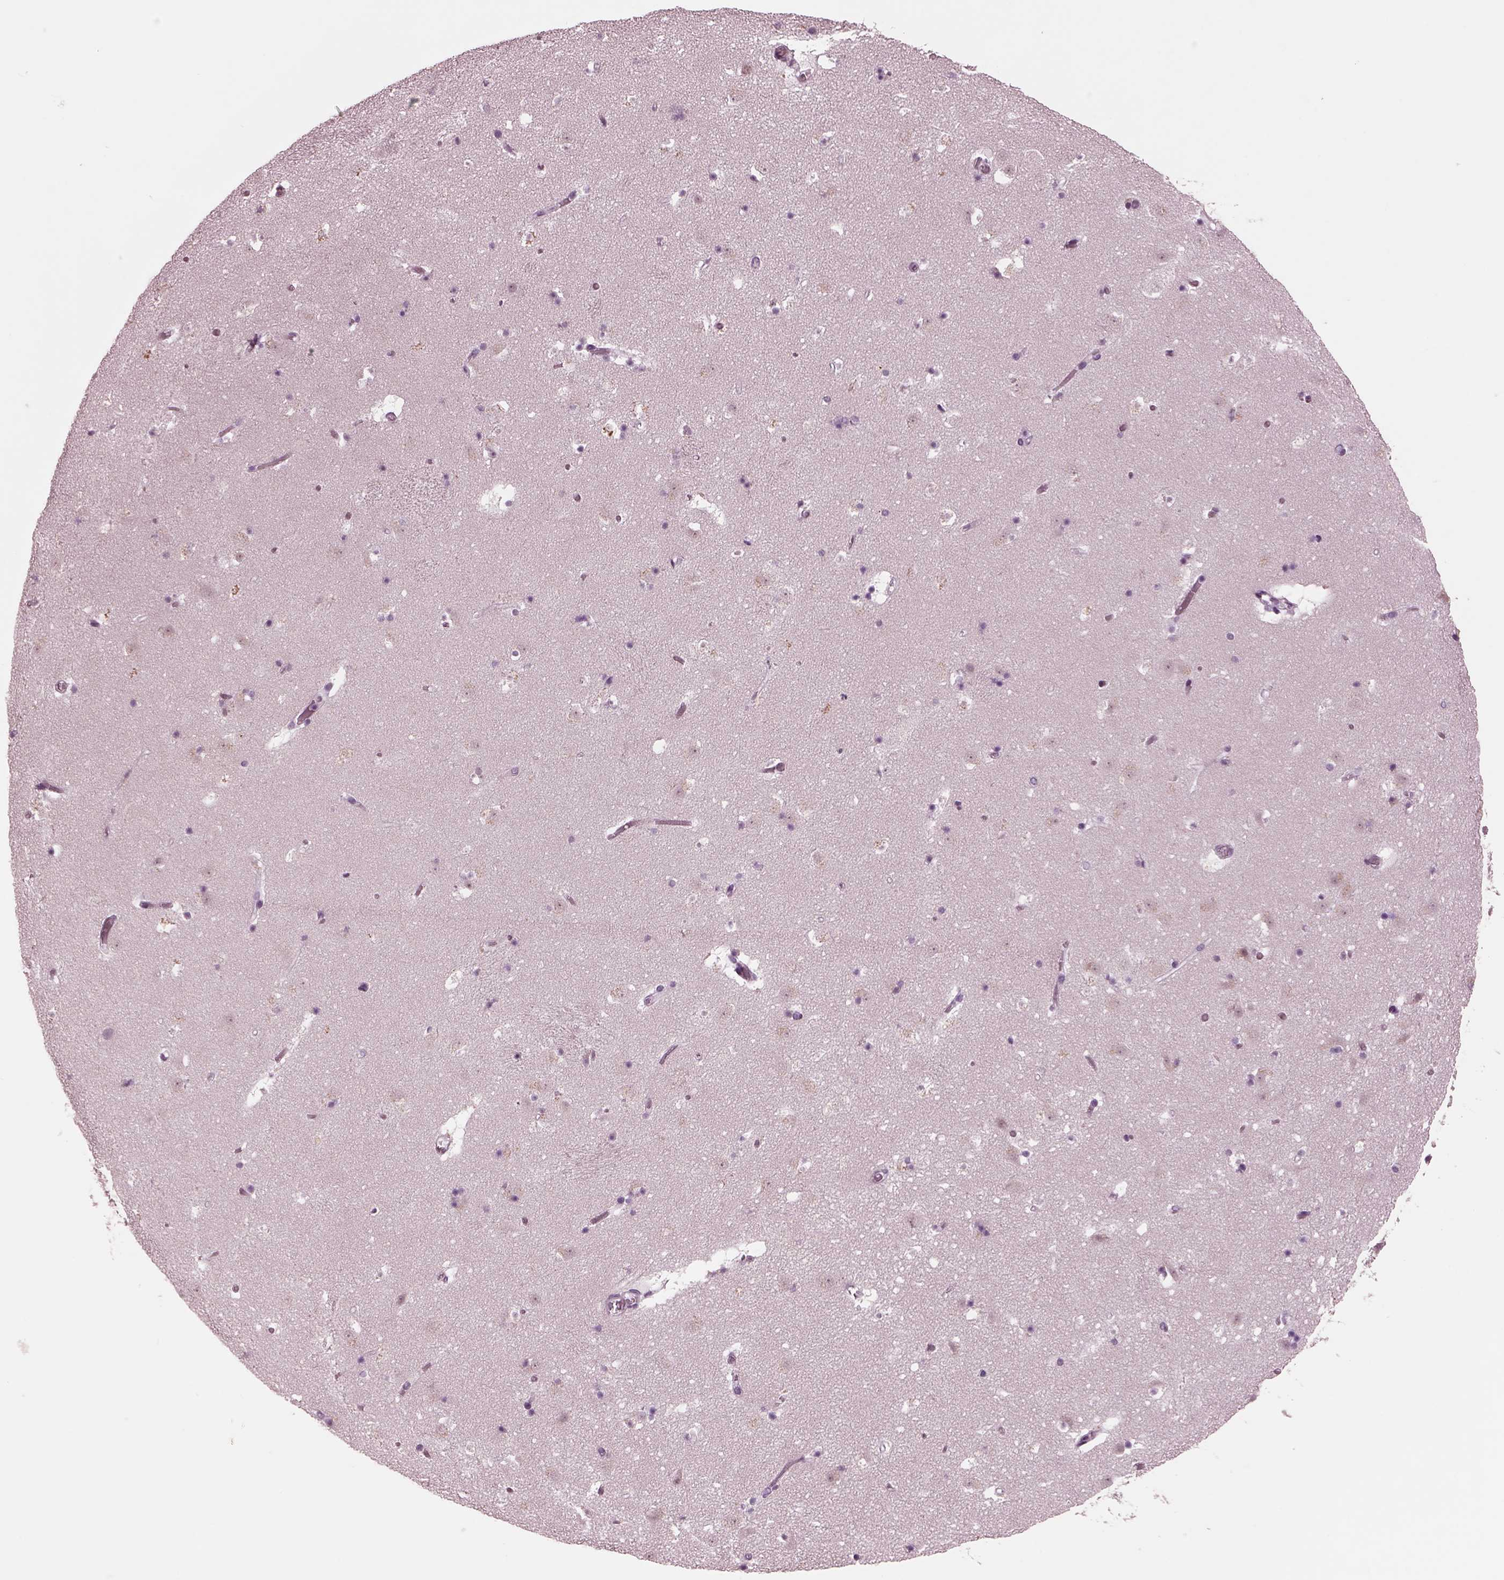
{"staining": {"intensity": "negative", "quantity": "none", "location": "none"}, "tissue": "caudate", "cell_type": "Glial cells", "image_type": "normal", "snomed": [{"axis": "morphology", "description": "Normal tissue, NOS"}, {"axis": "topography", "description": "Lateral ventricle wall"}], "caption": "This is an IHC image of benign caudate. There is no positivity in glial cells.", "gene": "MIB2", "patient": {"sex": "female", "age": 42}}